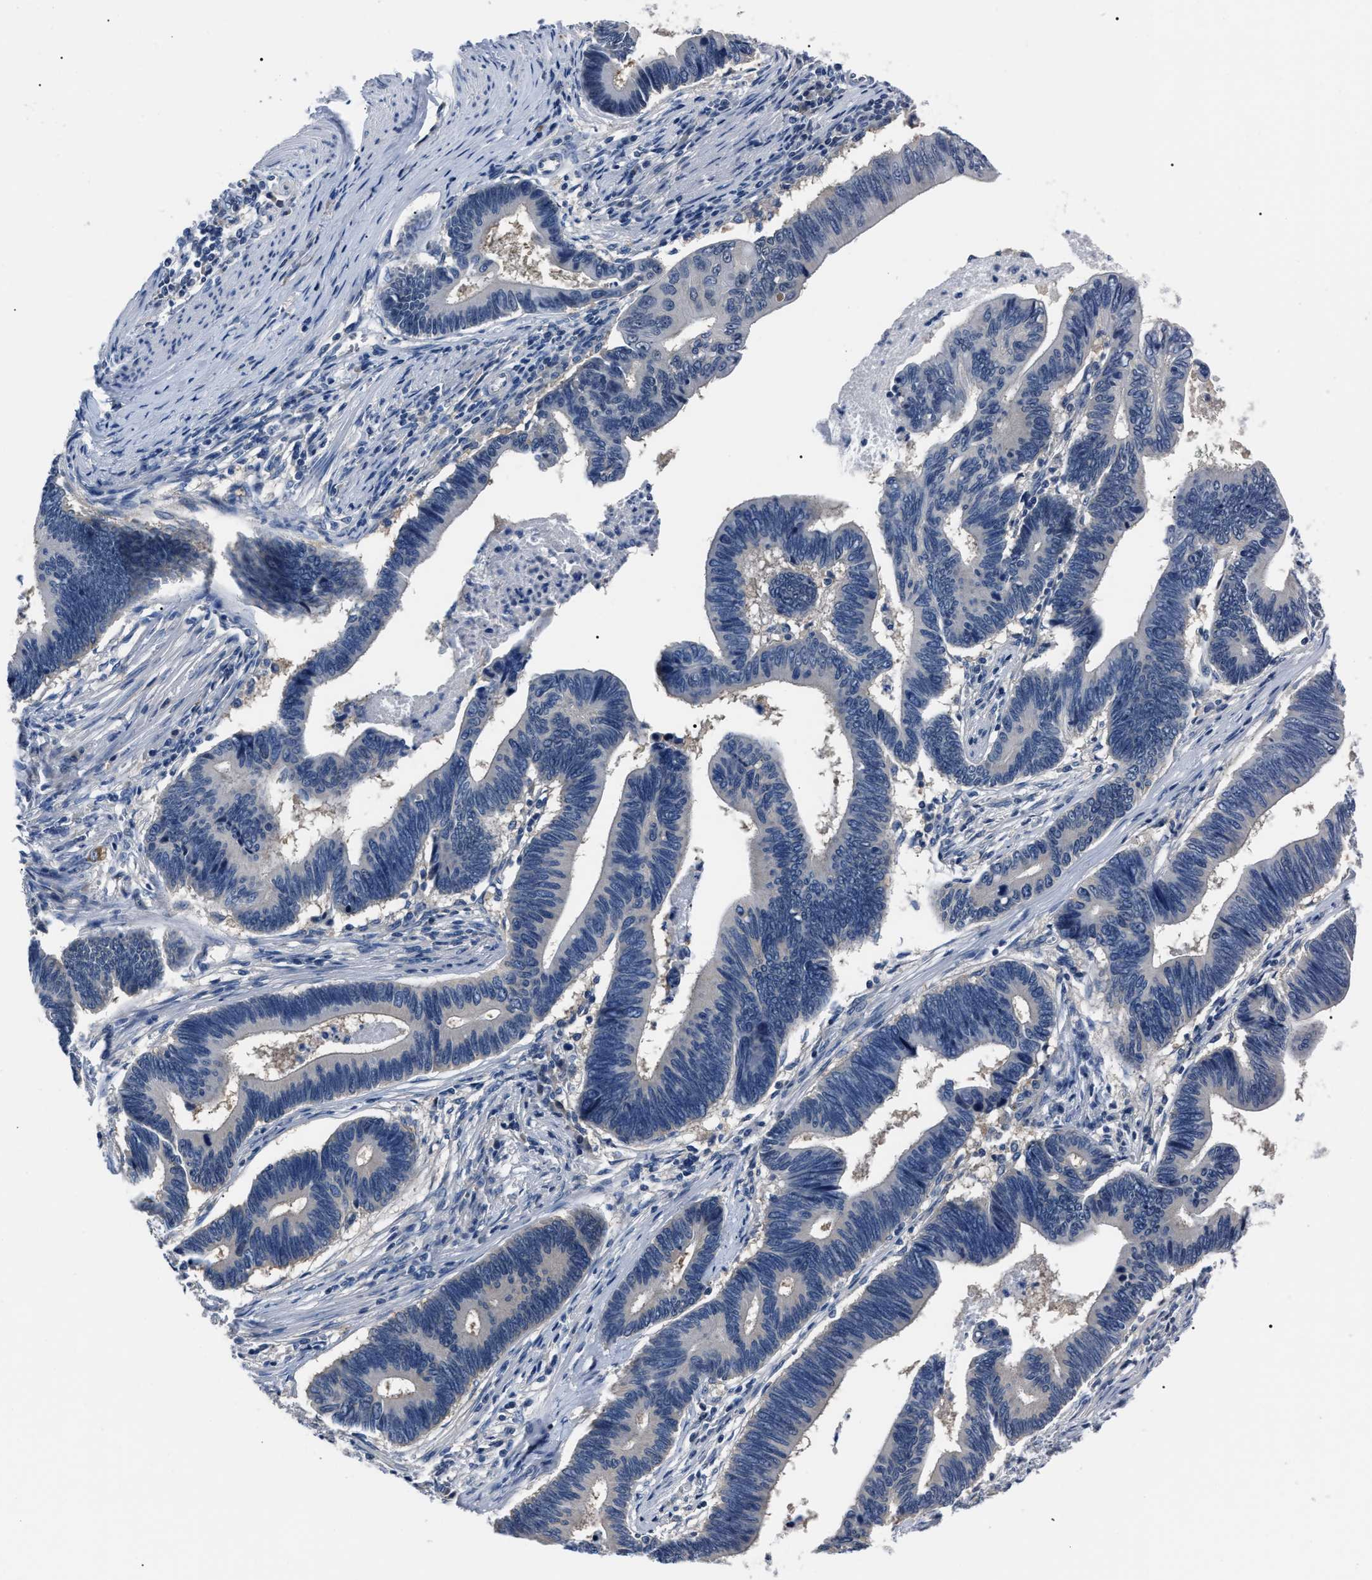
{"staining": {"intensity": "negative", "quantity": "none", "location": "none"}, "tissue": "pancreatic cancer", "cell_type": "Tumor cells", "image_type": "cancer", "snomed": [{"axis": "morphology", "description": "Adenocarcinoma, NOS"}, {"axis": "topography", "description": "Pancreas"}], "caption": "Immunohistochemistry (IHC) histopathology image of human adenocarcinoma (pancreatic) stained for a protein (brown), which exhibits no positivity in tumor cells.", "gene": "LRWD1", "patient": {"sex": "female", "age": 70}}